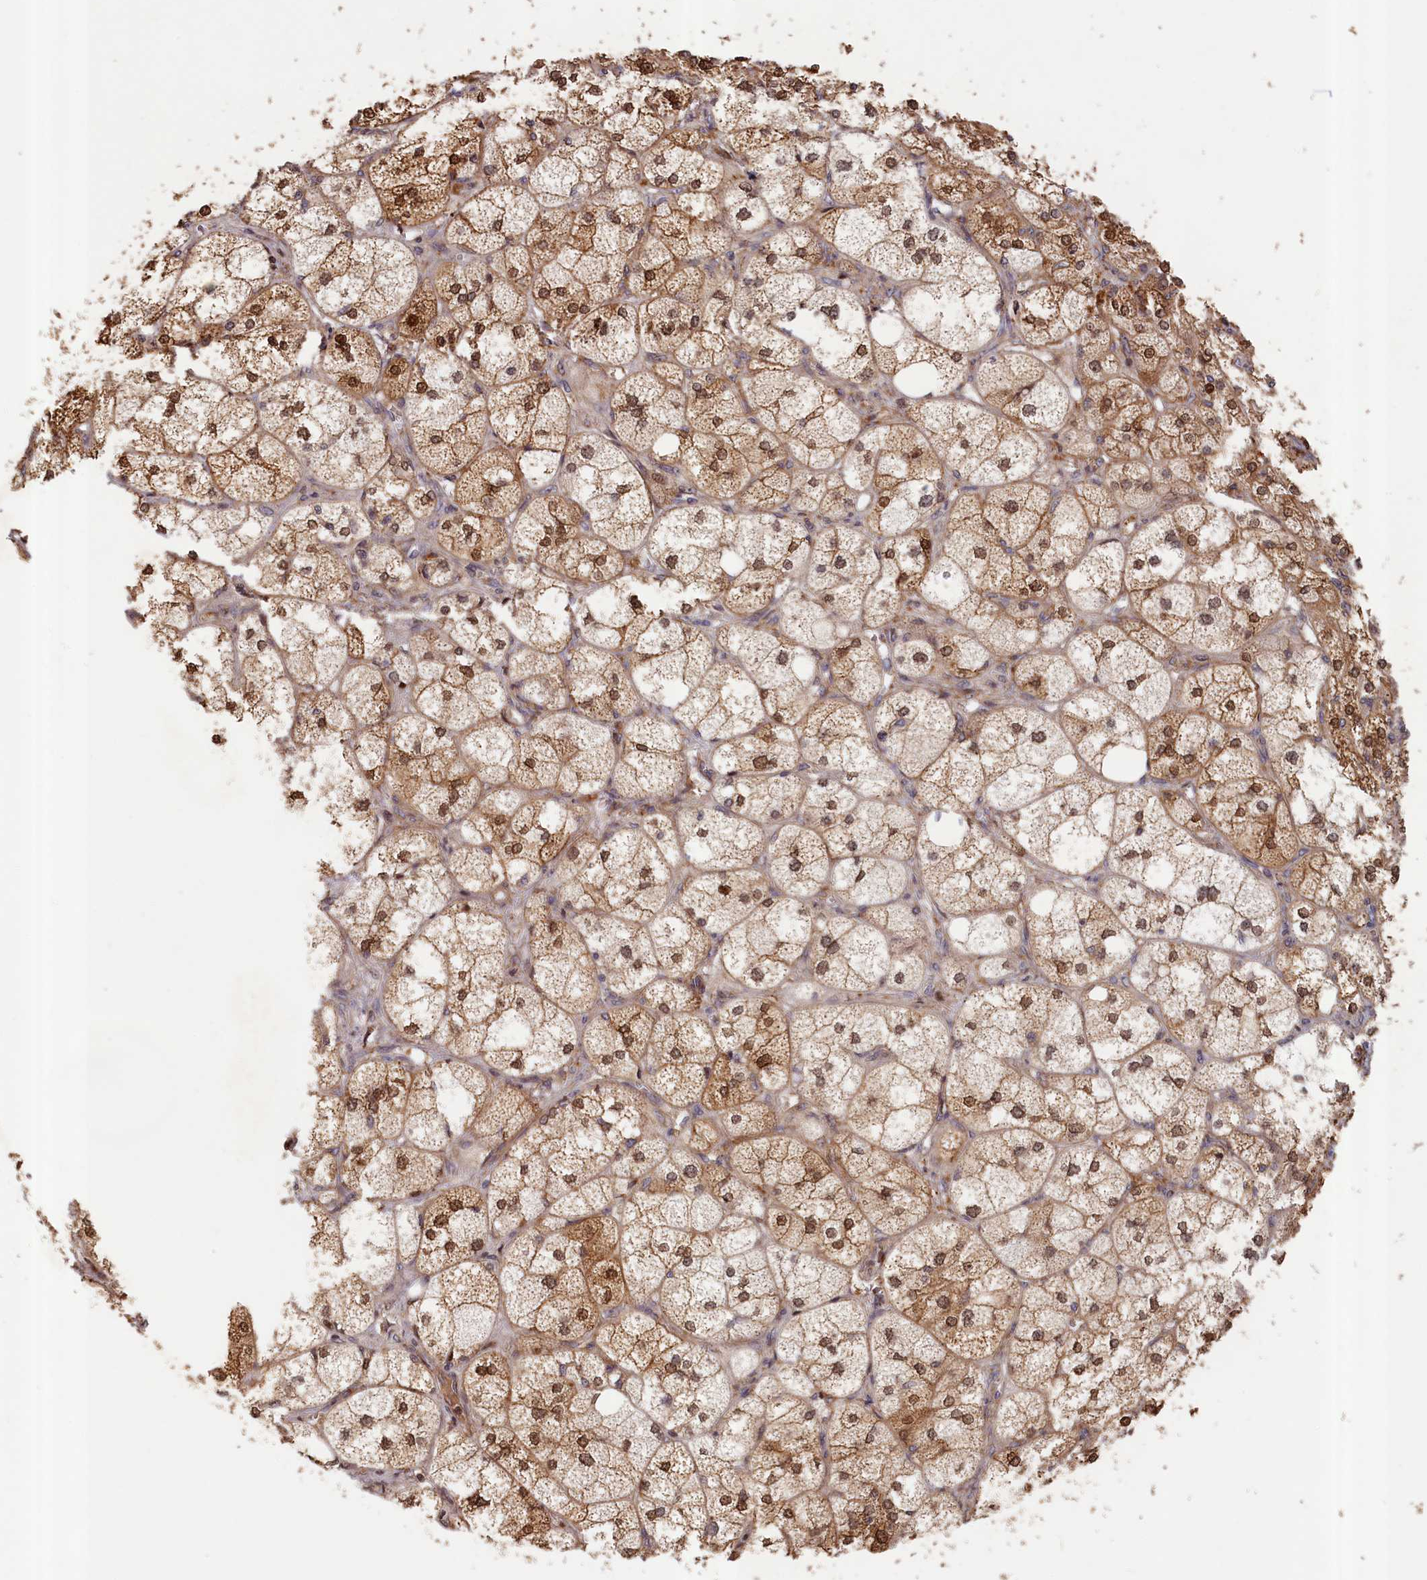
{"staining": {"intensity": "strong", "quantity": ">75%", "location": "cytoplasmic/membranous,nuclear"}, "tissue": "adrenal gland", "cell_type": "Glandular cells", "image_type": "normal", "snomed": [{"axis": "morphology", "description": "Normal tissue, NOS"}, {"axis": "topography", "description": "Adrenal gland"}], "caption": "A high-resolution image shows immunohistochemistry (IHC) staining of unremarkable adrenal gland, which exhibits strong cytoplasmic/membranous,nuclear staining in about >75% of glandular cells. Nuclei are stained in blue.", "gene": "CEP44", "patient": {"sex": "female", "age": 61}}